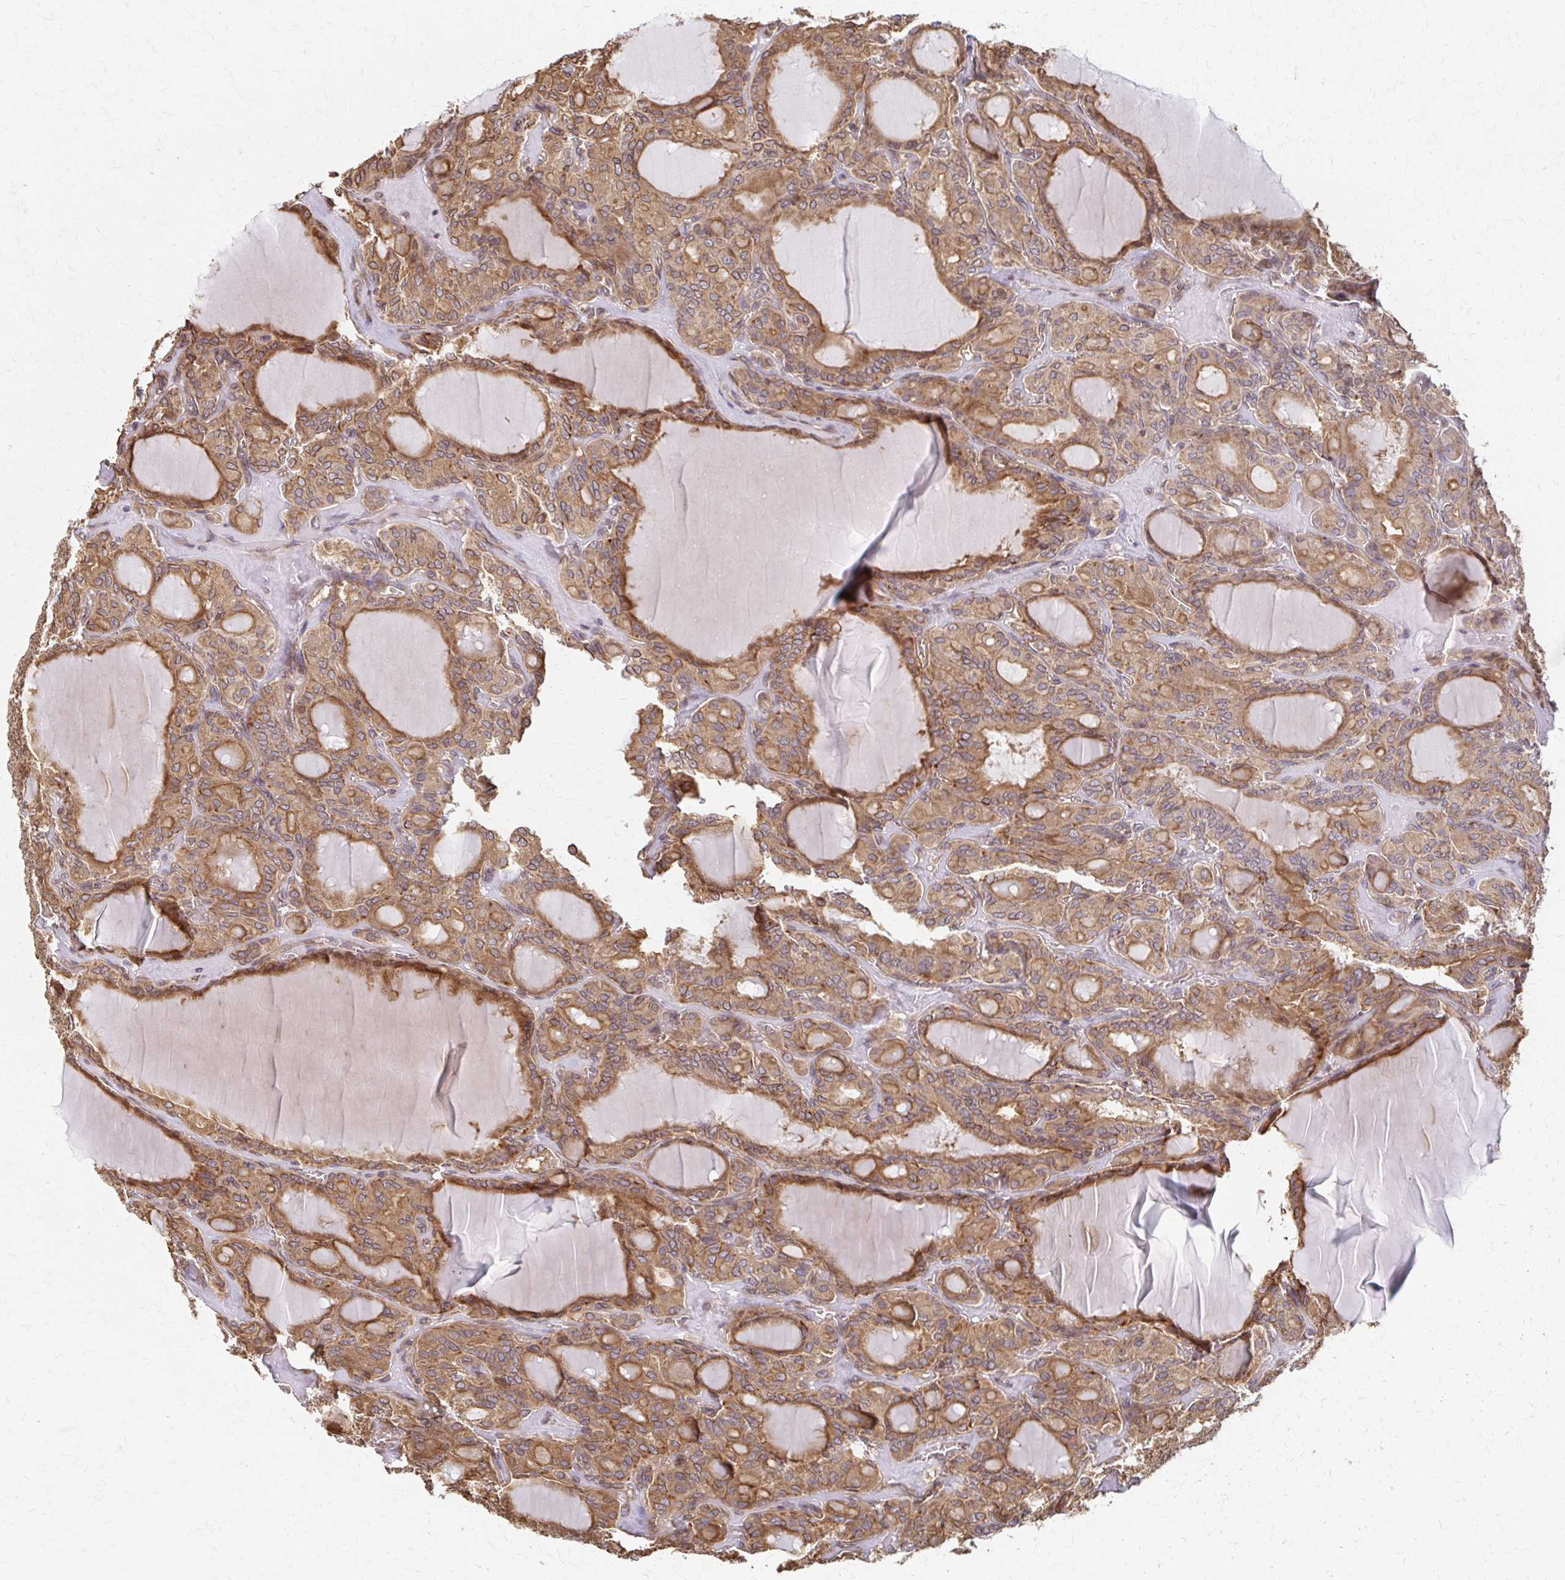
{"staining": {"intensity": "moderate", "quantity": ">75%", "location": "cytoplasmic/membranous"}, "tissue": "thyroid cancer", "cell_type": "Tumor cells", "image_type": "cancer", "snomed": [{"axis": "morphology", "description": "Papillary adenocarcinoma, NOS"}, {"axis": "topography", "description": "Thyroid gland"}], "caption": "Protein expression analysis of human papillary adenocarcinoma (thyroid) reveals moderate cytoplasmic/membranous staining in about >75% of tumor cells.", "gene": "ARHGAP35", "patient": {"sex": "male", "age": 87}}